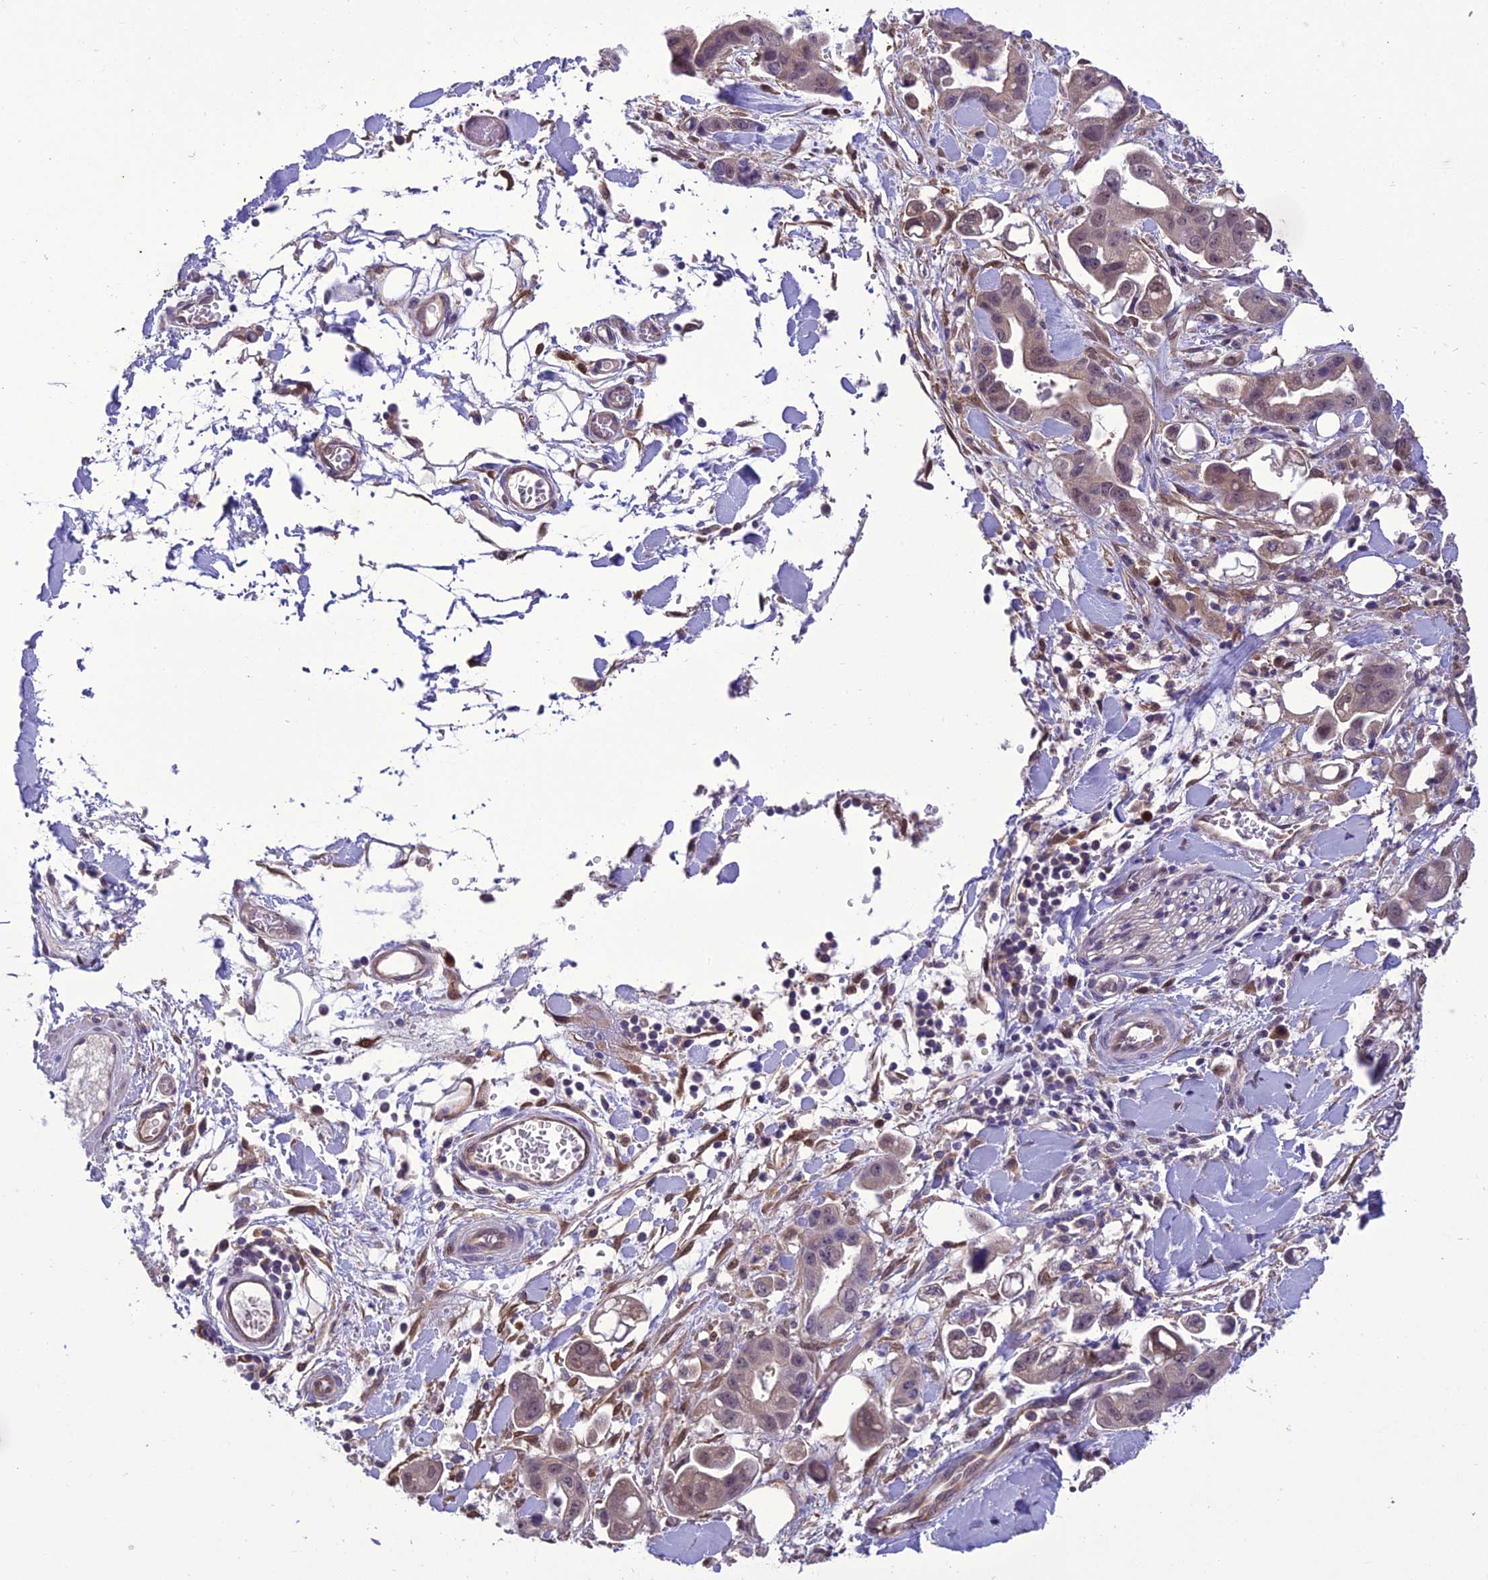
{"staining": {"intensity": "weak", "quantity": "25%-75%", "location": "nuclear"}, "tissue": "stomach cancer", "cell_type": "Tumor cells", "image_type": "cancer", "snomed": [{"axis": "morphology", "description": "Adenocarcinoma, NOS"}, {"axis": "topography", "description": "Stomach"}], "caption": "The micrograph reveals immunohistochemical staining of stomach cancer (adenocarcinoma). There is weak nuclear positivity is identified in about 25%-75% of tumor cells.", "gene": "BORCS6", "patient": {"sex": "male", "age": 62}}